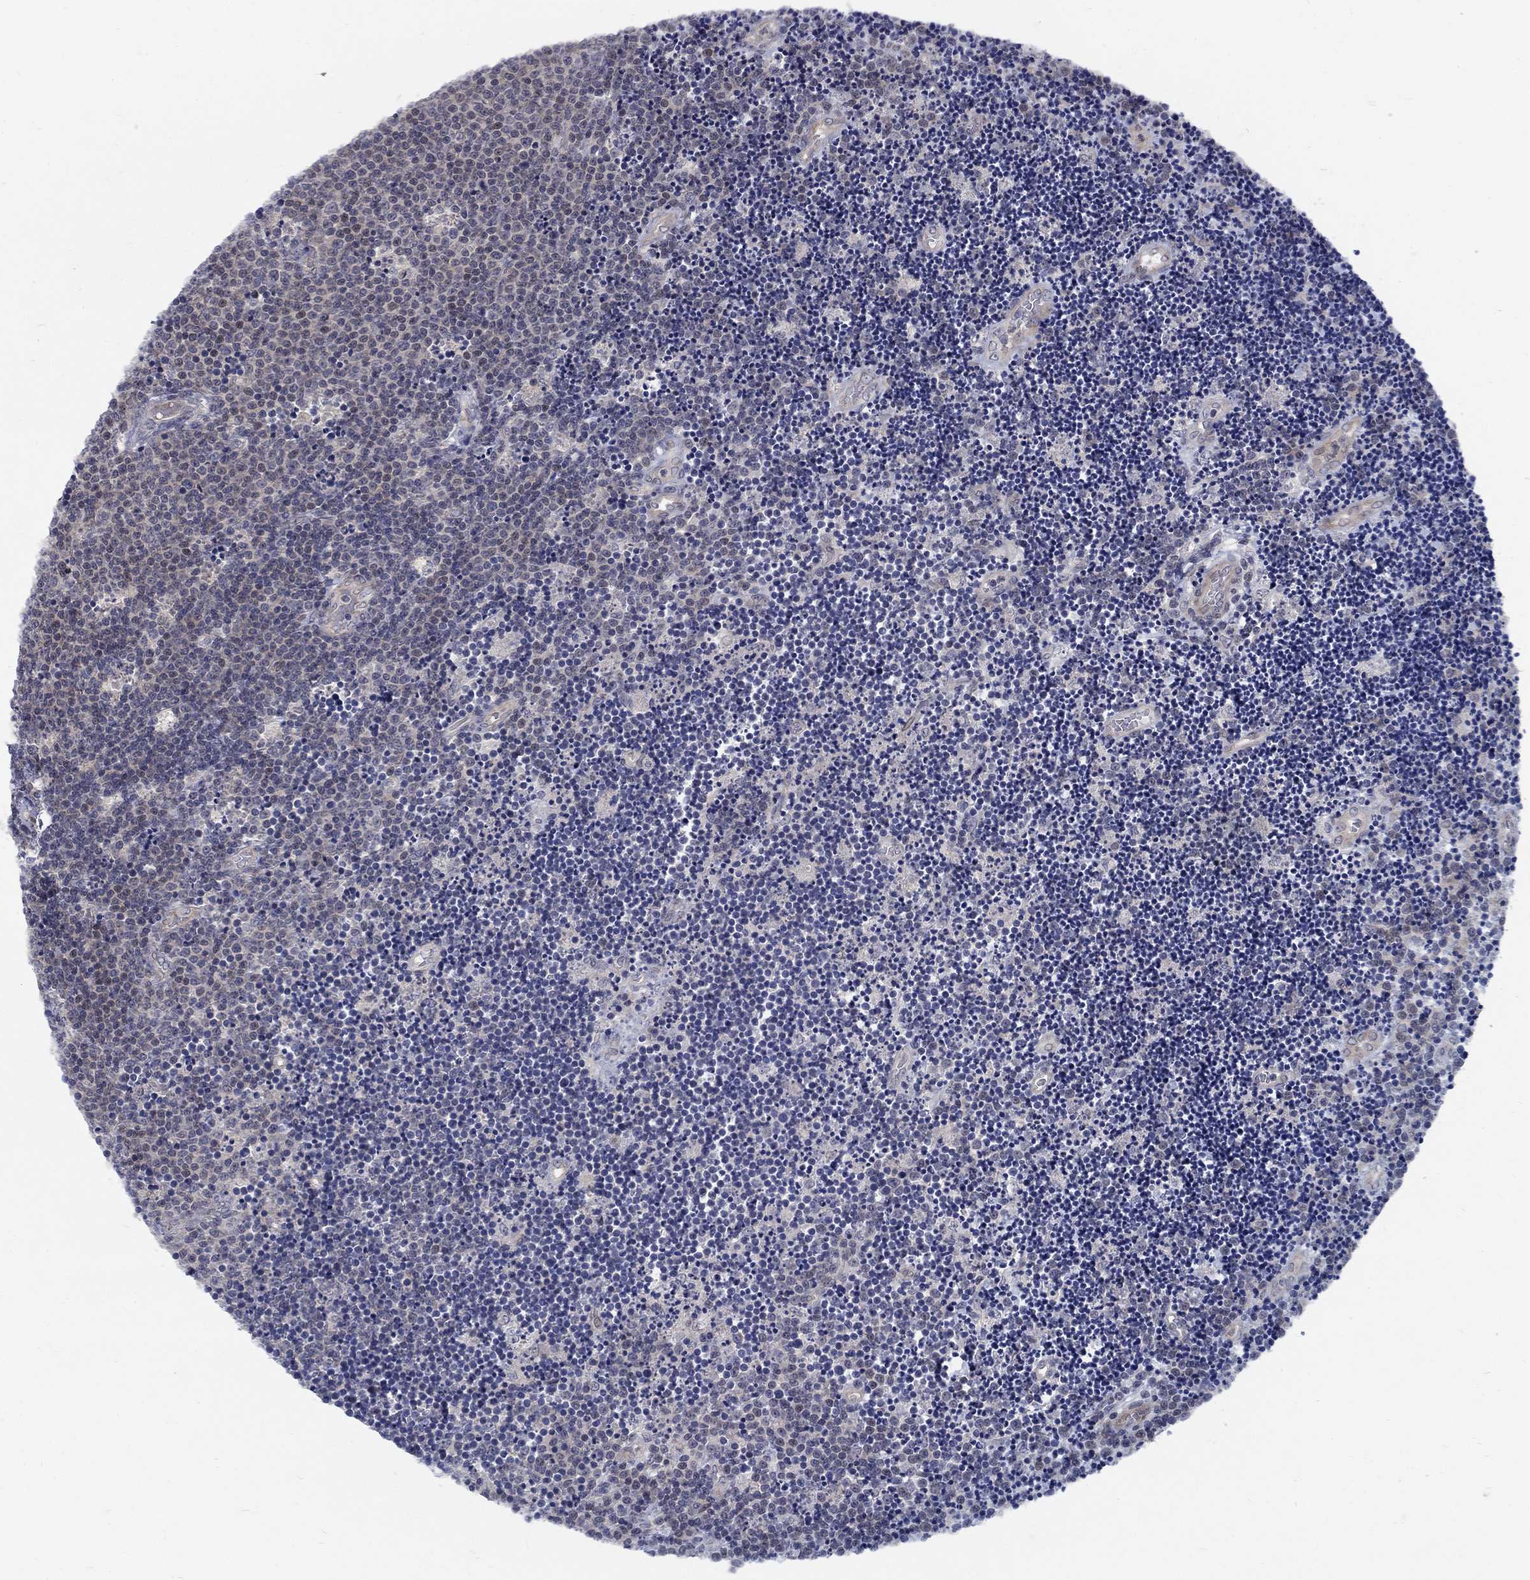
{"staining": {"intensity": "negative", "quantity": "none", "location": "none"}, "tissue": "lymphoma", "cell_type": "Tumor cells", "image_type": "cancer", "snomed": [{"axis": "morphology", "description": "Malignant lymphoma, non-Hodgkin's type, Low grade"}, {"axis": "topography", "description": "Brain"}], "caption": "An image of malignant lymphoma, non-Hodgkin's type (low-grade) stained for a protein displays no brown staining in tumor cells.", "gene": "FAM3B", "patient": {"sex": "female", "age": 66}}